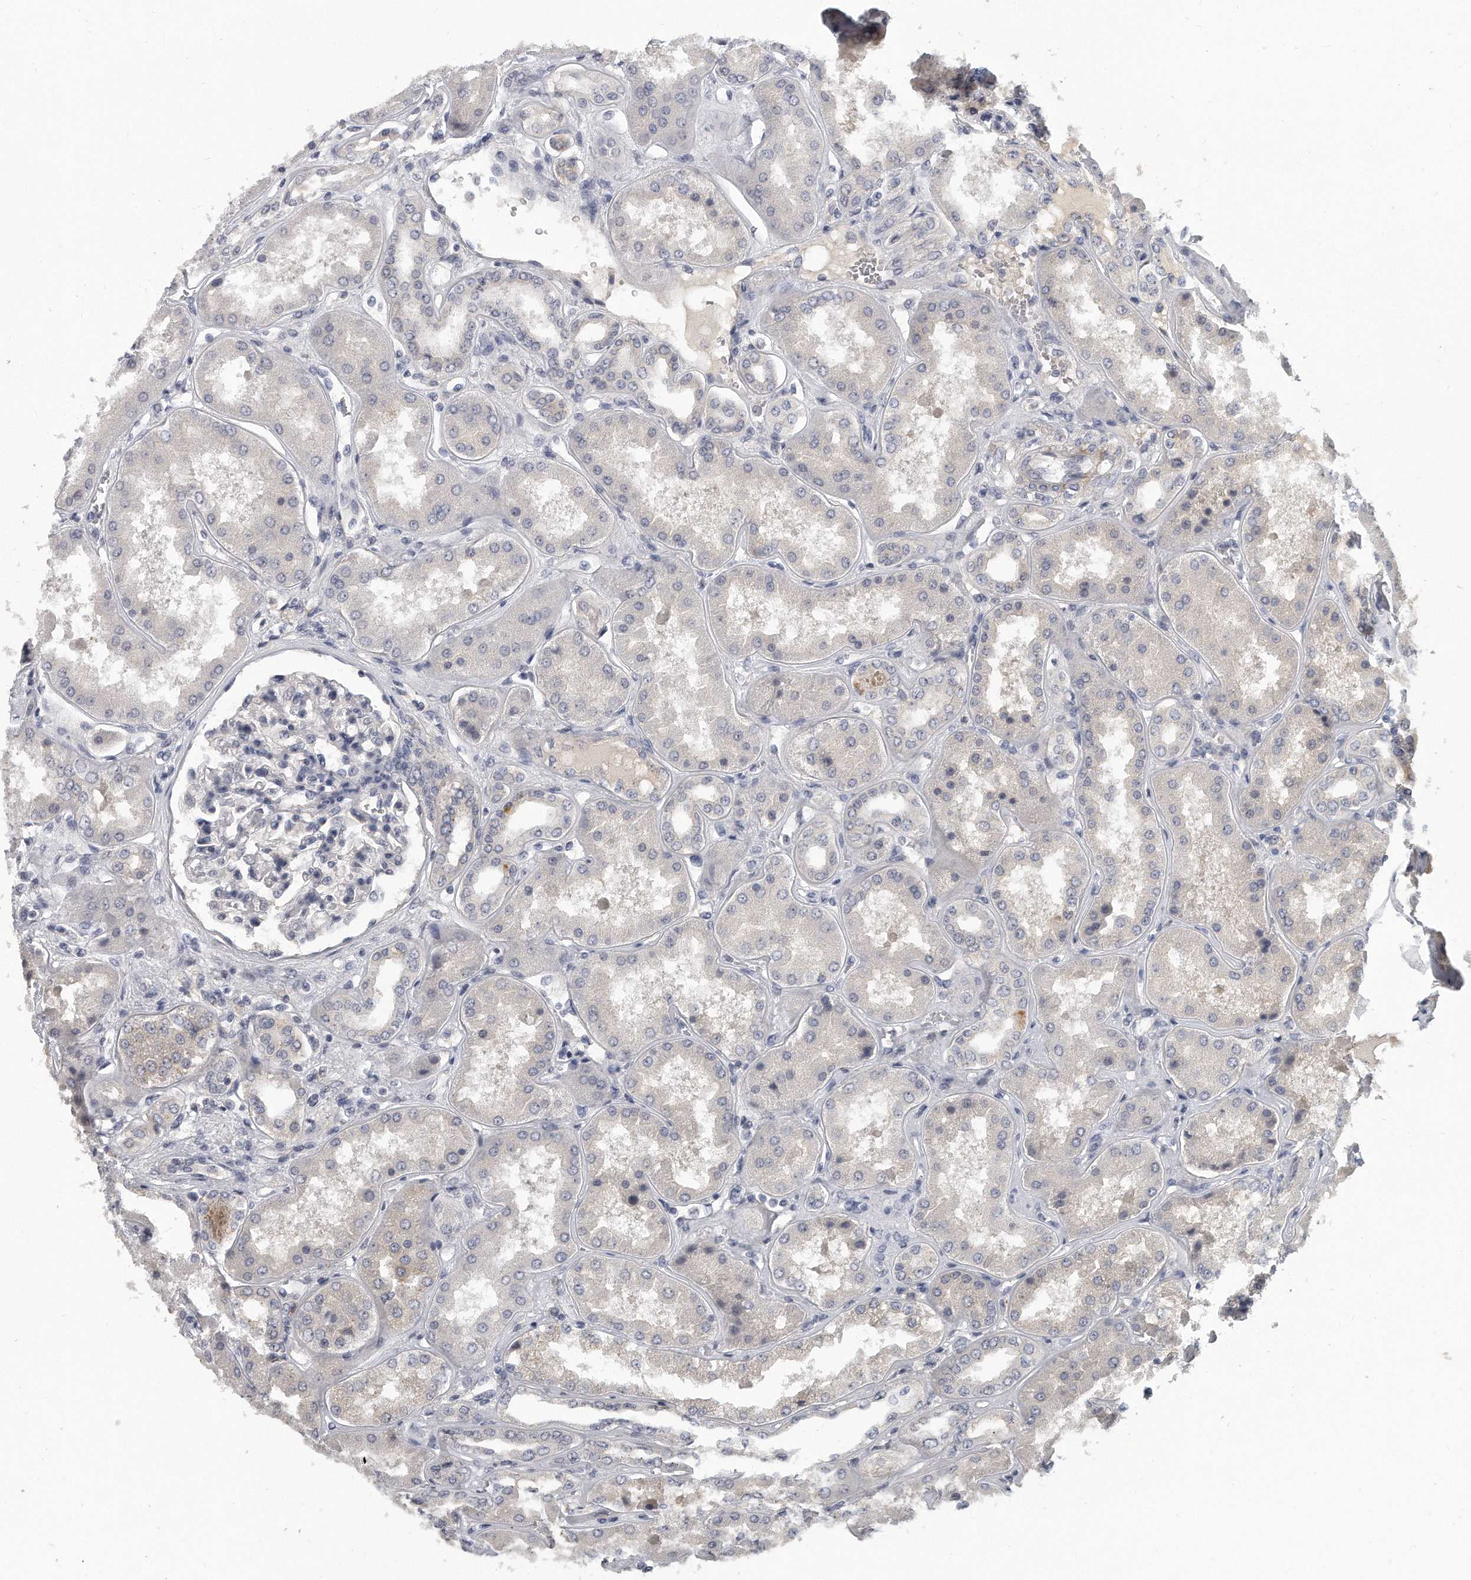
{"staining": {"intensity": "weak", "quantity": "<25%", "location": "cytoplasmic/membranous"}, "tissue": "kidney", "cell_type": "Cells in glomeruli", "image_type": "normal", "snomed": [{"axis": "morphology", "description": "Normal tissue, NOS"}, {"axis": "topography", "description": "Kidney"}], "caption": "Kidney was stained to show a protein in brown. There is no significant expression in cells in glomeruli.", "gene": "KLHL7", "patient": {"sex": "female", "age": 56}}